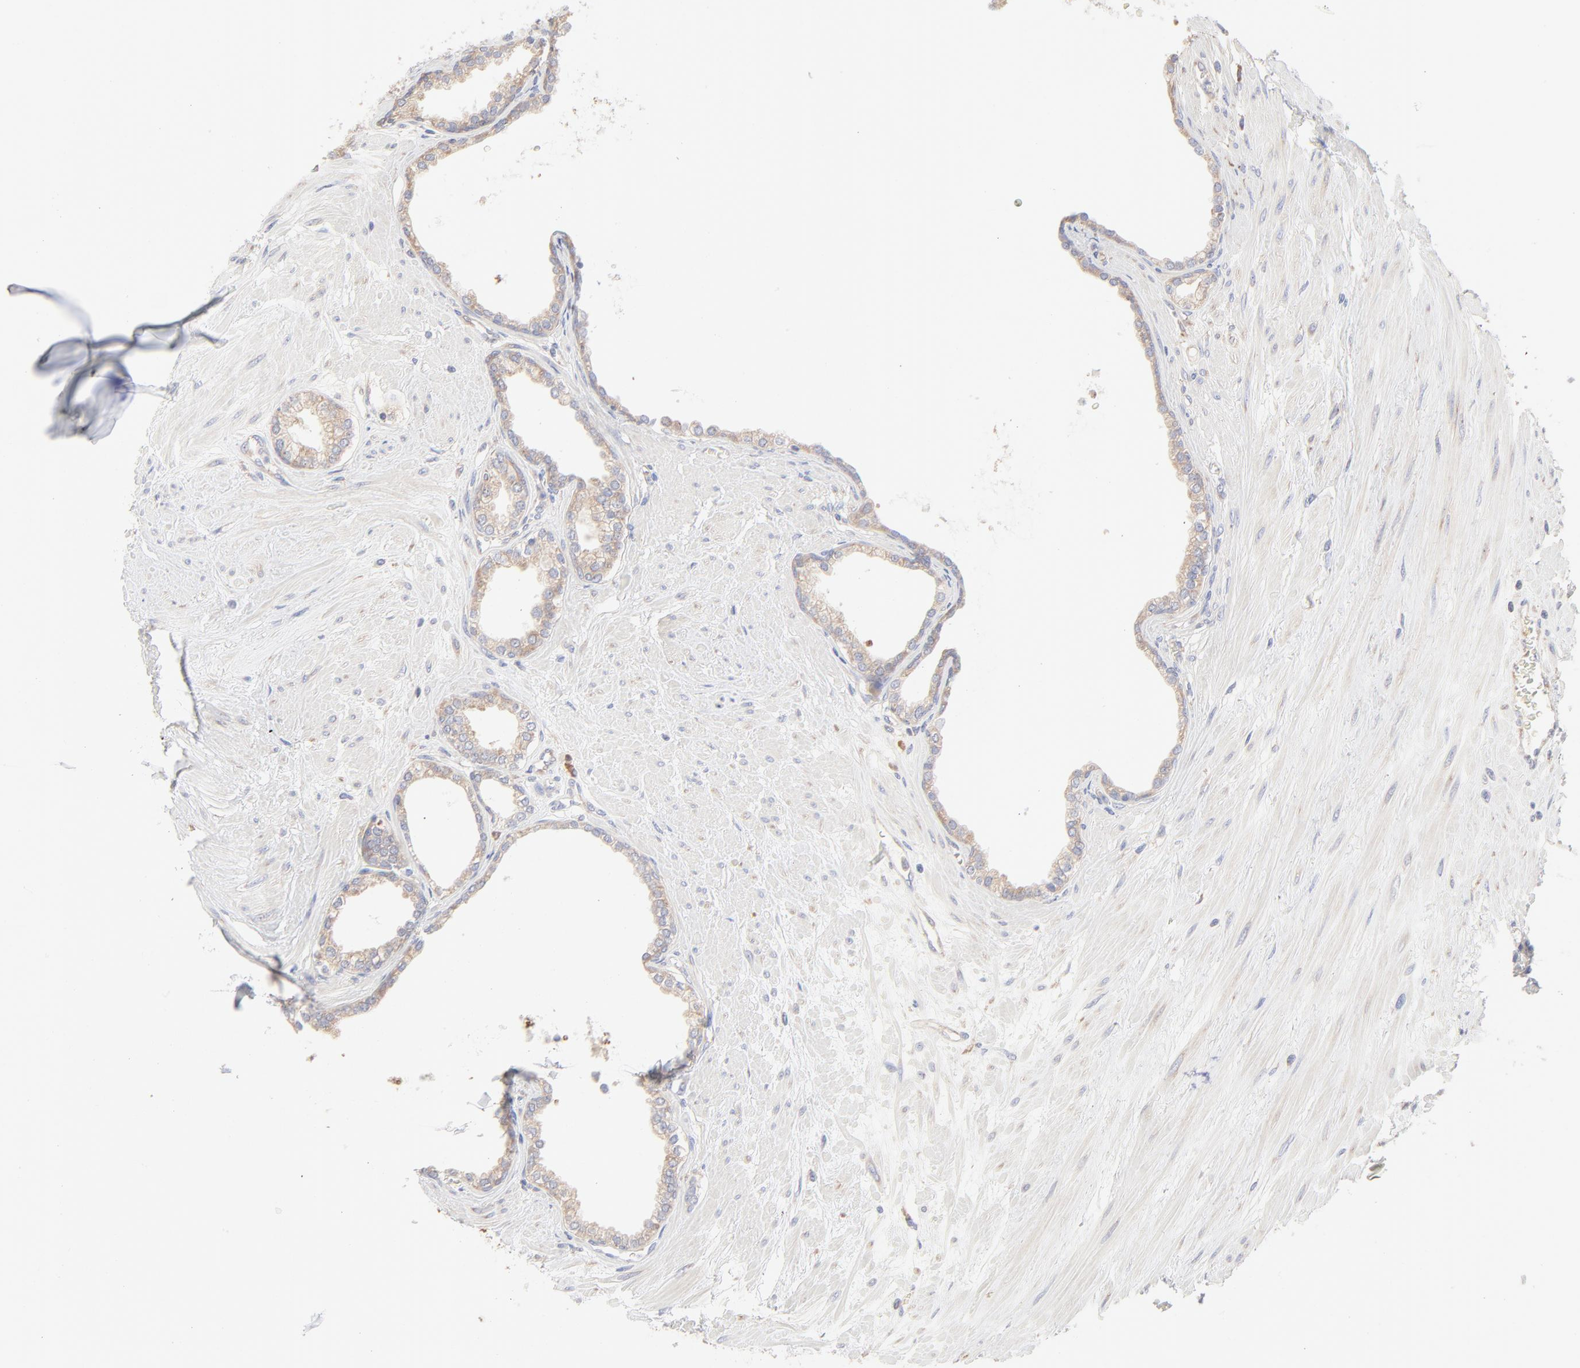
{"staining": {"intensity": "weak", "quantity": ">75%", "location": "cytoplasmic/membranous"}, "tissue": "prostate", "cell_type": "Glandular cells", "image_type": "normal", "snomed": [{"axis": "morphology", "description": "Normal tissue, NOS"}, {"axis": "topography", "description": "Prostate"}], "caption": "Immunohistochemistry histopathology image of benign prostate stained for a protein (brown), which reveals low levels of weak cytoplasmic/membranous staining in approximately >75% of glandular cells.", "gene": "RPS21", "patient": {"sex": "male", "age": 64}}